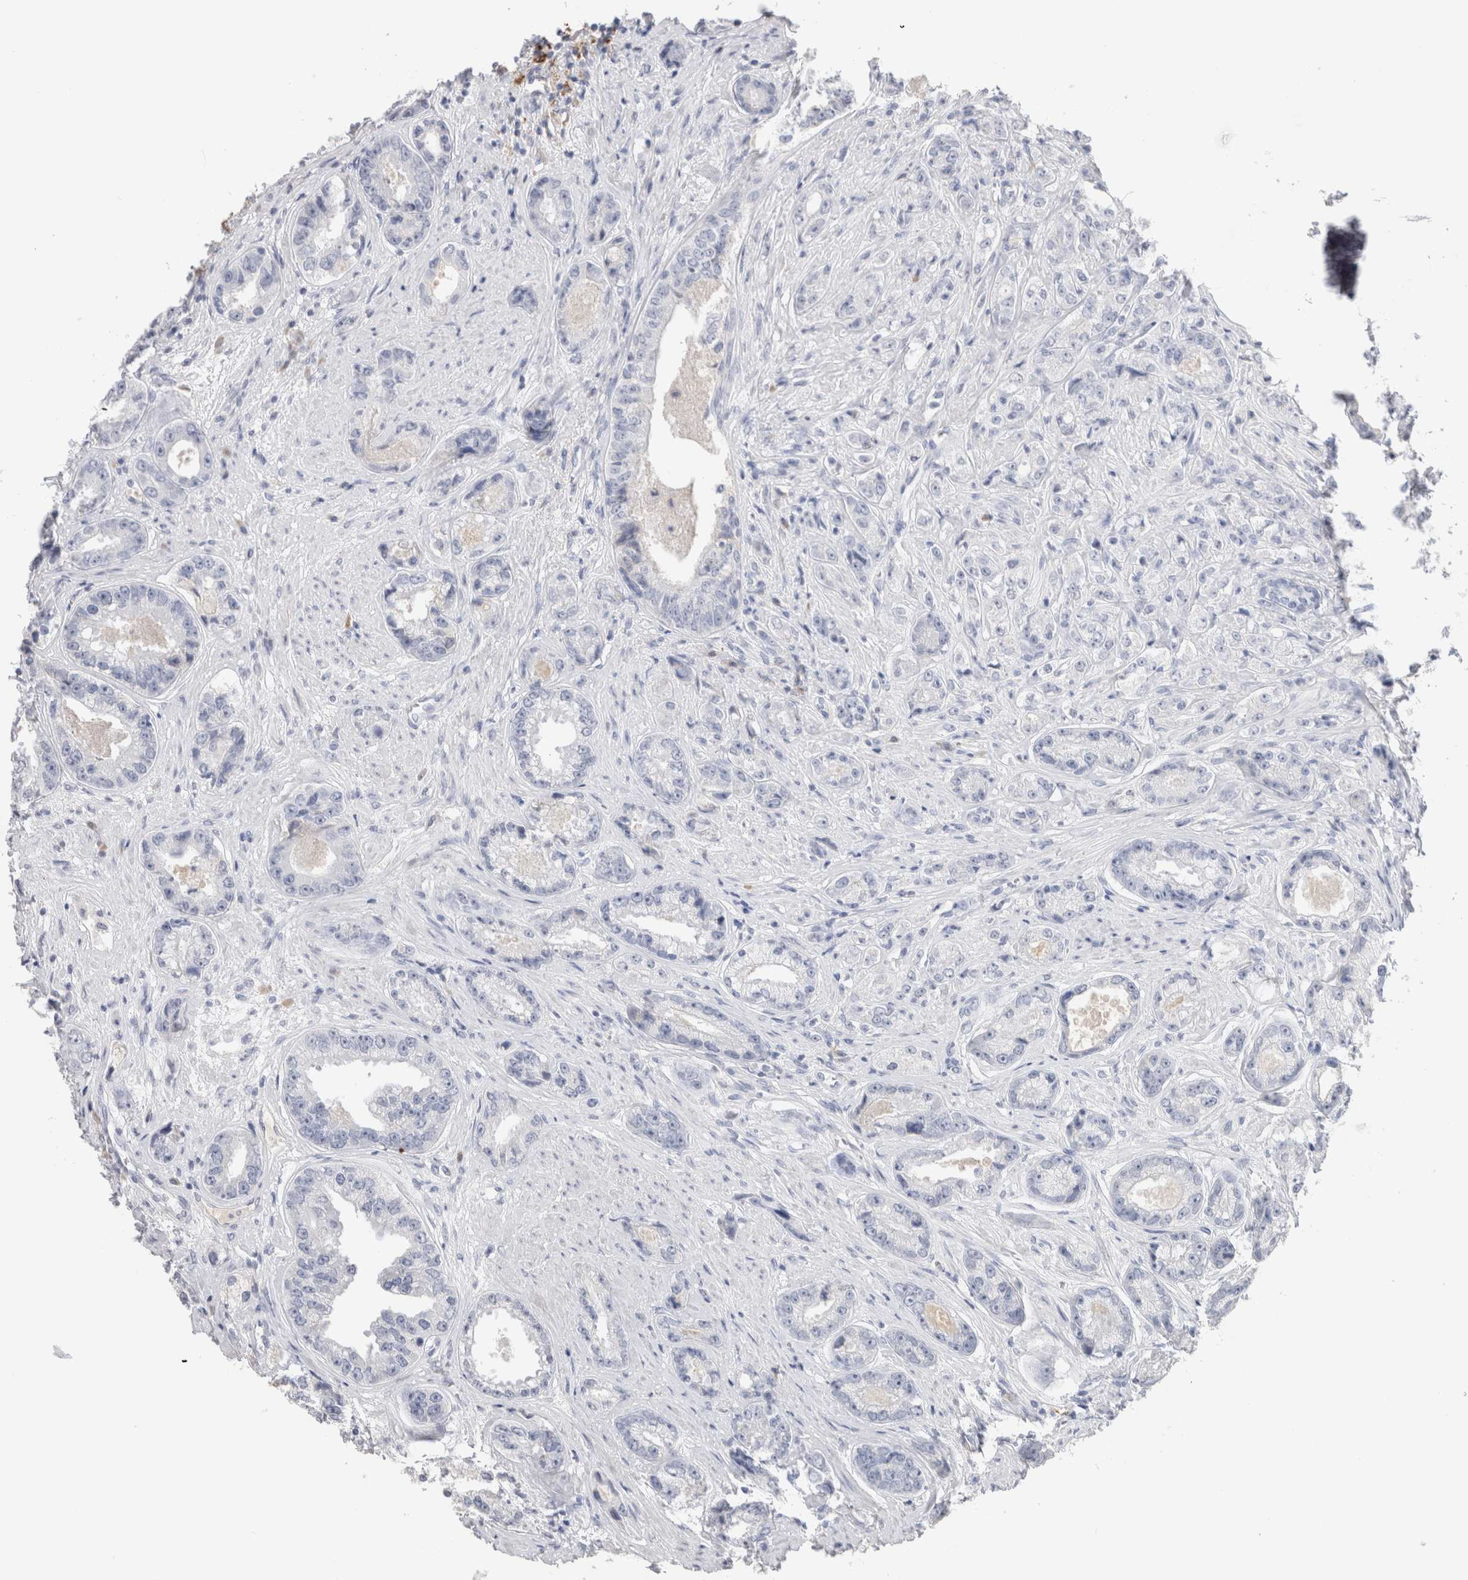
{"staining": {"intensity": "negative", "quantity": "none", "location": "none"}, "tissue": "prostate cancer", "cell_type": "Tumor cells", "image_type": "cancer", "snomed": [{"axis": "morphology", "description": "Adenocarcinoma, High grade"}, {"axis": "topography", "description": "Prostate"}], "caption": "A photomicrograph of prostate cancer stained for a protein shows no brown staining in tumor cells. Brightfield microscopy of immunohistochemistry stained with DAB (3,3'-diaminobenzidine) (brown) and hematoxylin (blue), captured at high magnification.", "gene": "LAMP3", "patient": {"sex": "male", "age": 61}}